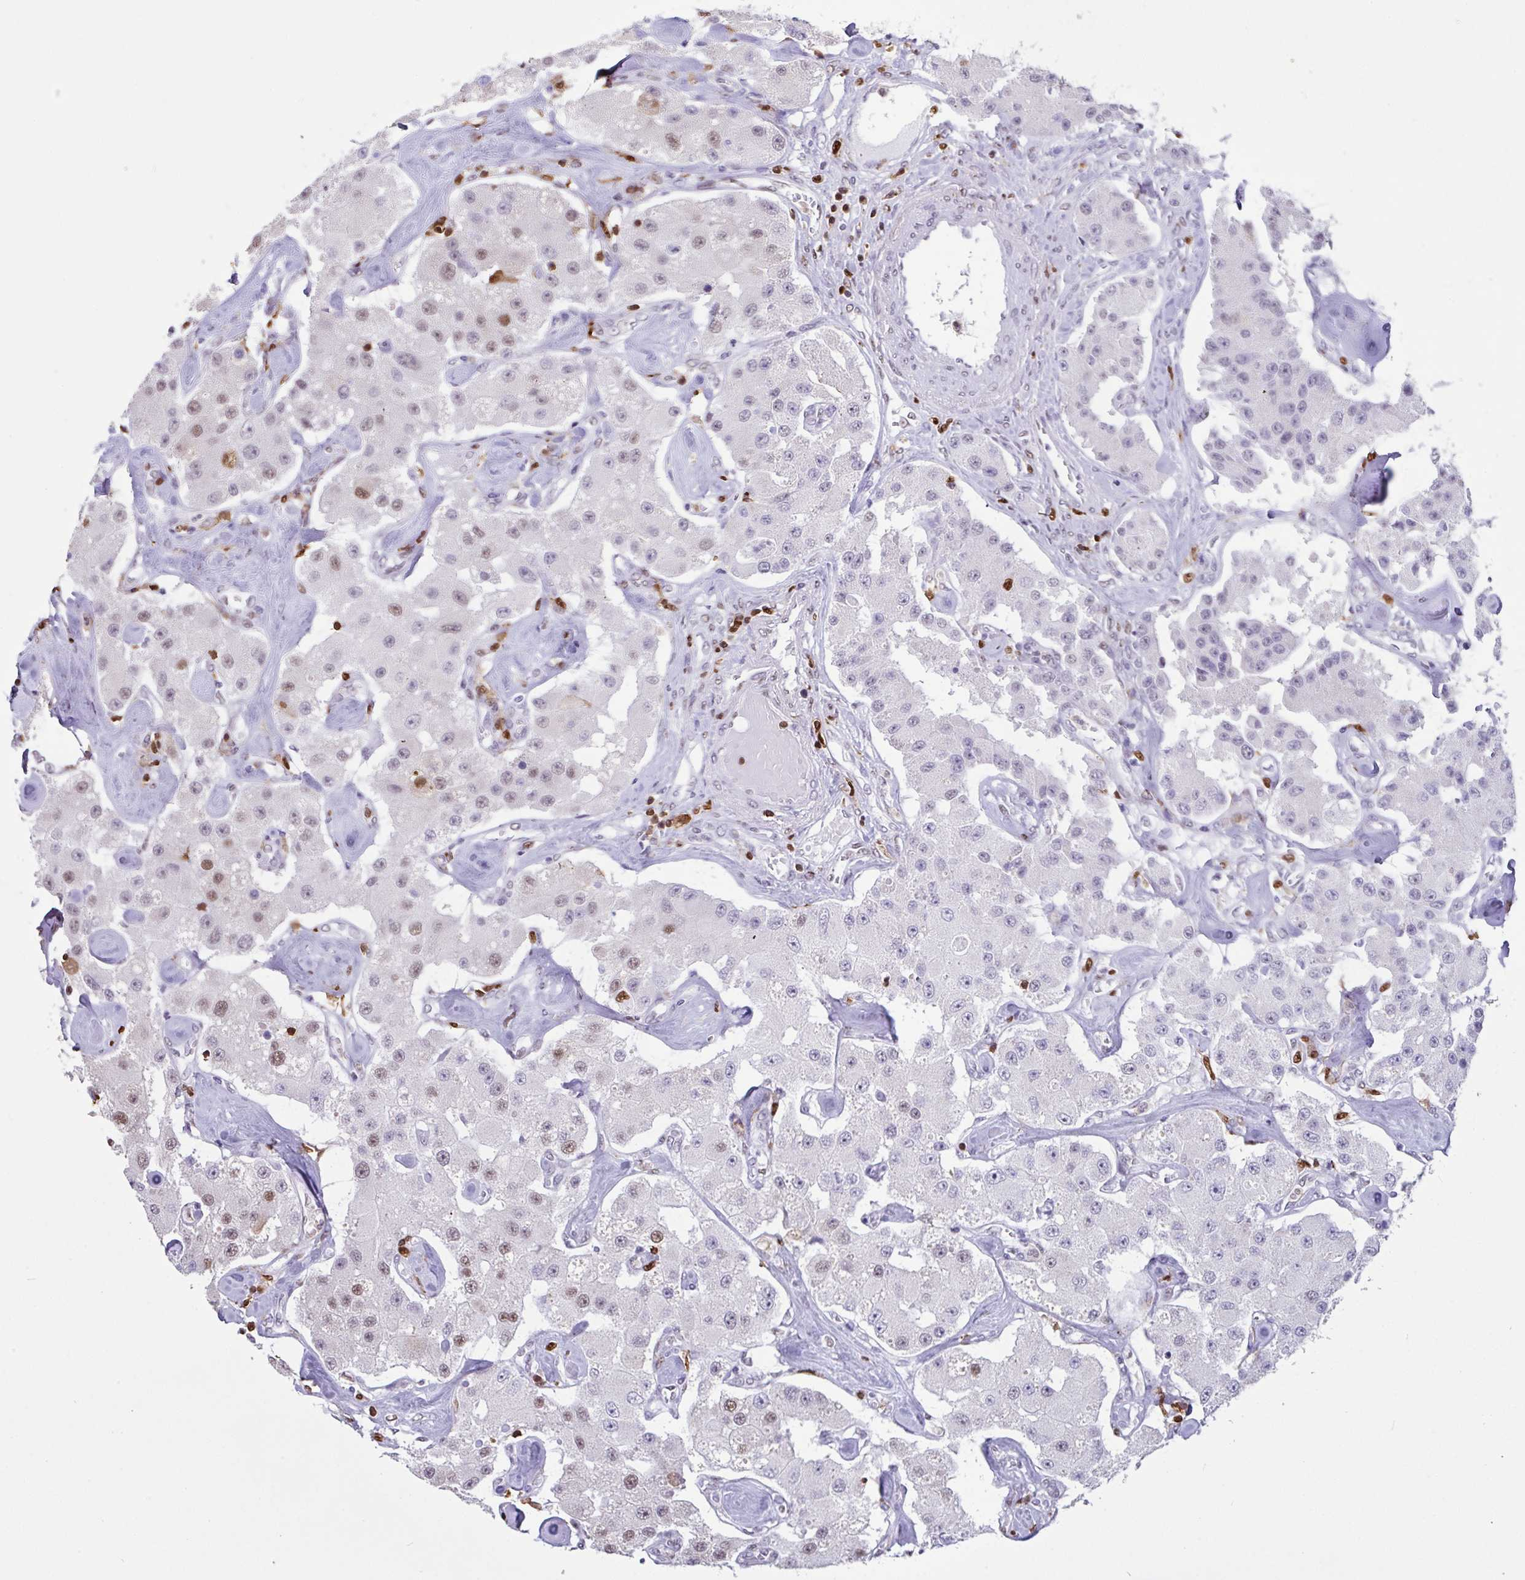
{"staining": {"intensity": "weak", "quantity": "<25%", "location": "nuclear"}, "tissue": "carcinoid", "cell_type": "Tumor cells", "image_type": "cancer", "snomed": [{"axis": "morphology", "description": "Carcinoid, malignant, NOS"}, {"axis": "topography", "description": "Pancreas"}], "caption": "Tumor cells show no significant protein positivity in carcinoid (malignant).", "gene": "BTBD10", "patient": {"sex": "male", "age": 41}}